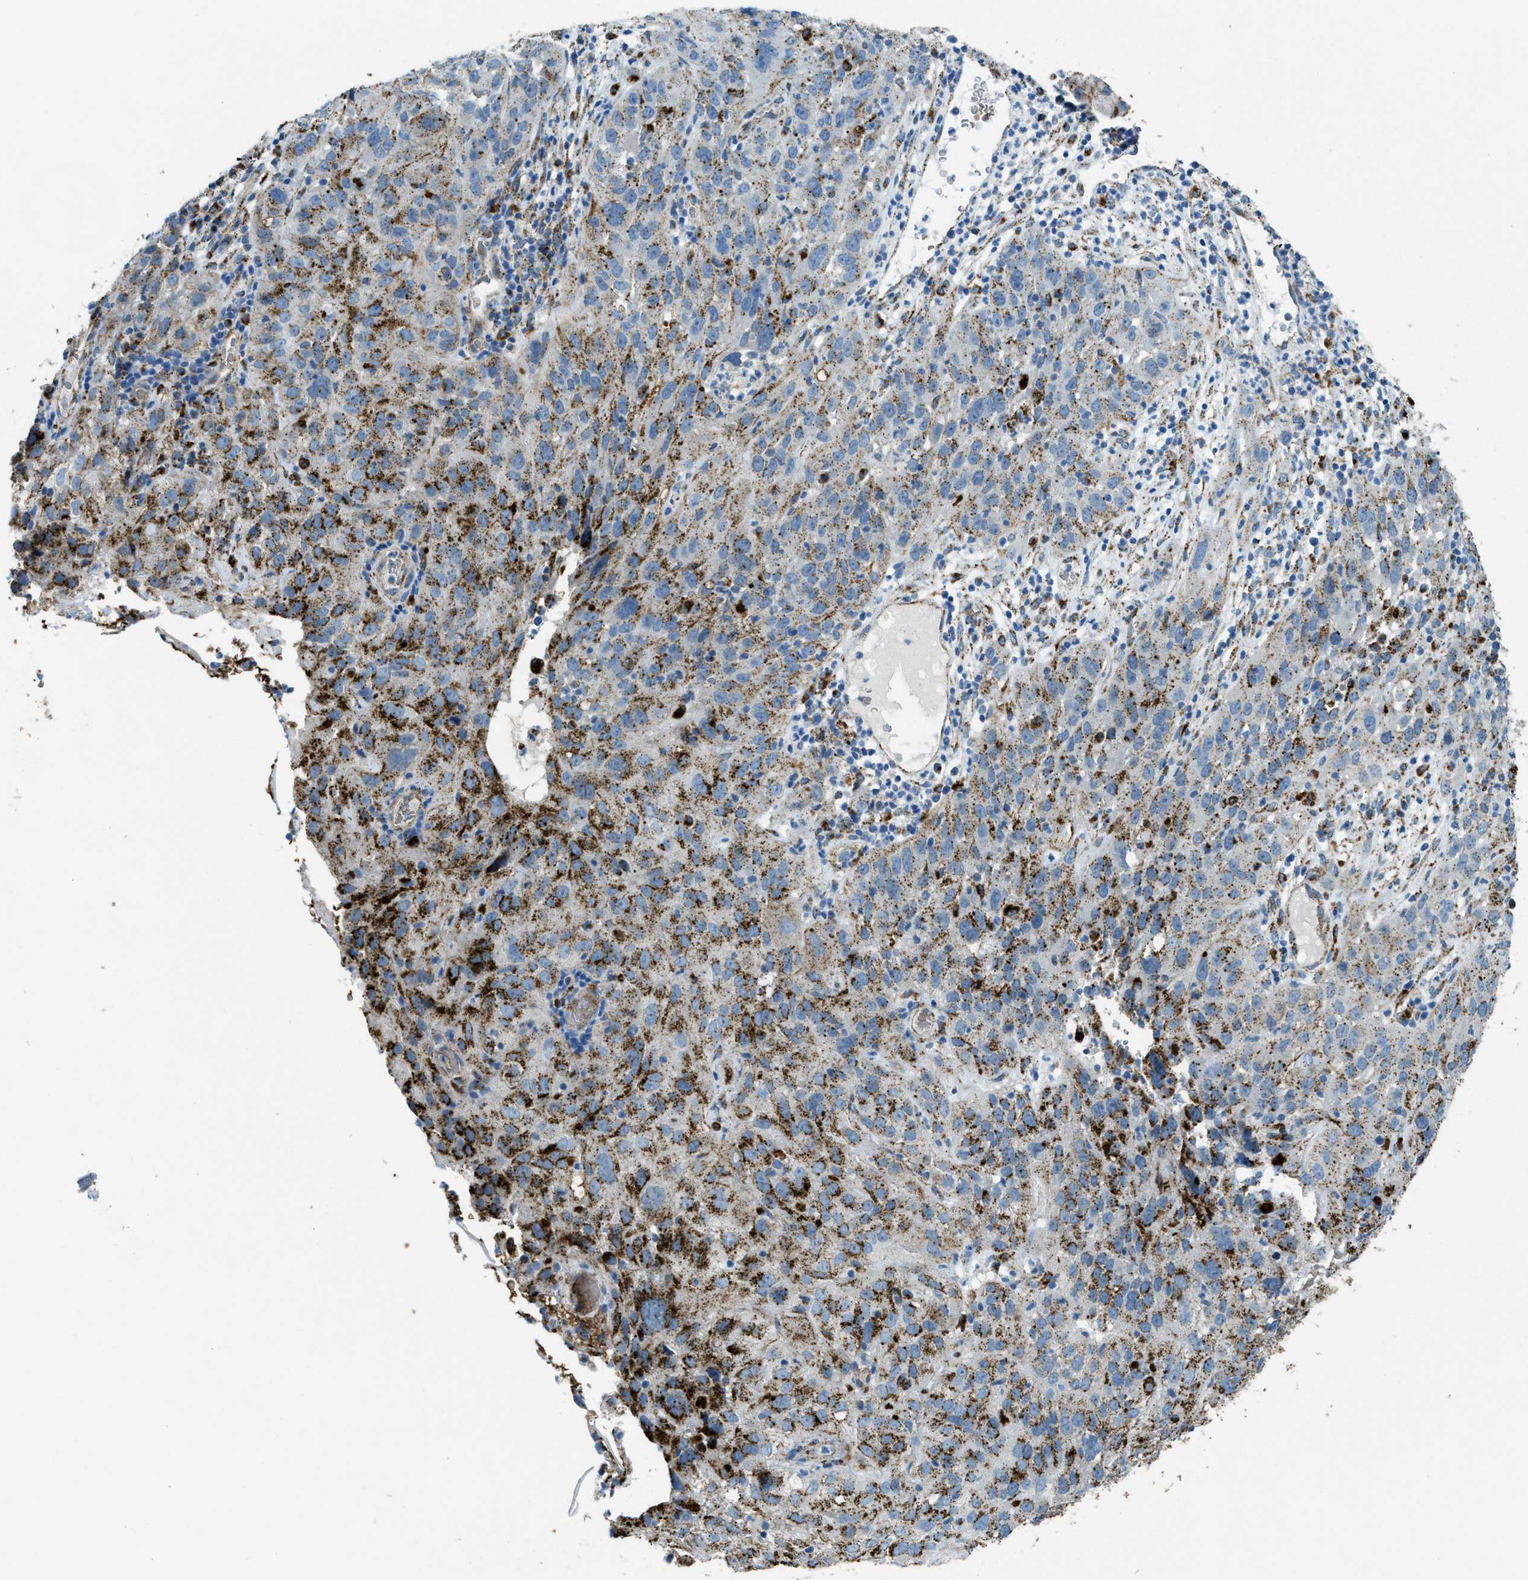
{"staining": {"intensity": "strong", "quantity": "25%-75%", "location": "cytoplasmic/membranous"}, "tissue": "cervical cancer", "cell_type": "Tumor cells", "image_type": "cancer", "snomed": [{"axis": "morphology", "description": "Squamous cell carcinoma, NOS"}, {"axis": "topography", "description": "Cervix"}], "caption": "A brown stain labels strong cytoplasmic/membranous positivity of a protein in squamous cell carcinoma (cervical) tumor cells.", "gene": "SCARB2", "patient": {"sex": "female", "age": 32}}